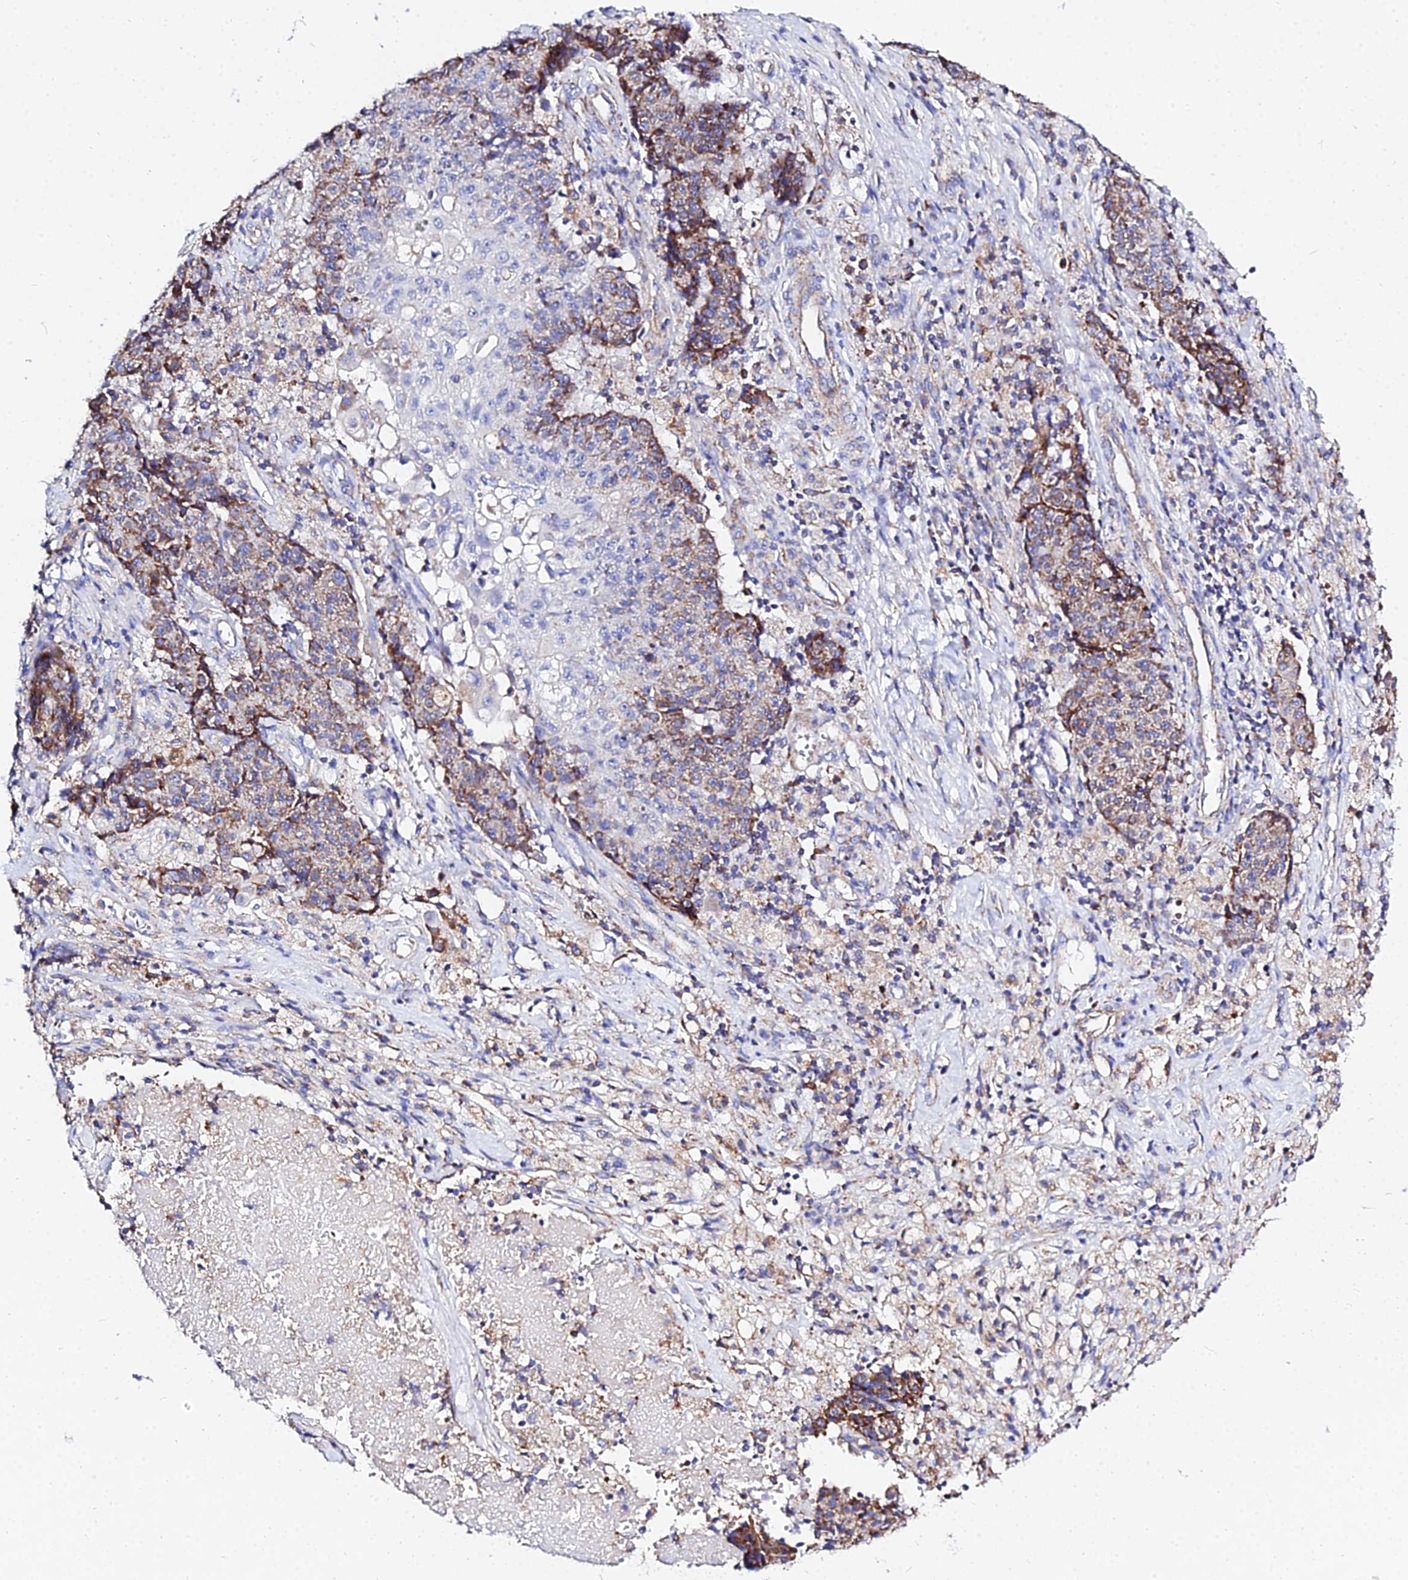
{"staining": {"intensity": "moderate", "quantity": "<25%", "location": "cytoplasmic/membranous"}, "tissue": "ovarian cancer", "cell_type": "Tumor cells", "image_type": "cancer", "snomed": [{"axis": "morphology", "description": "Carcinoma, endometroid"}, {"axis": "topography", "description": "Ovary"}], "caption": "Protein analysis of endometroid carcinoma (ovarian) tissue demonstrates moderate cytoplasmic/membranous positivity in about <25% of tumor cells.", "gene": "ZNF573", "patient": {"sex": "female", "age": 42}}